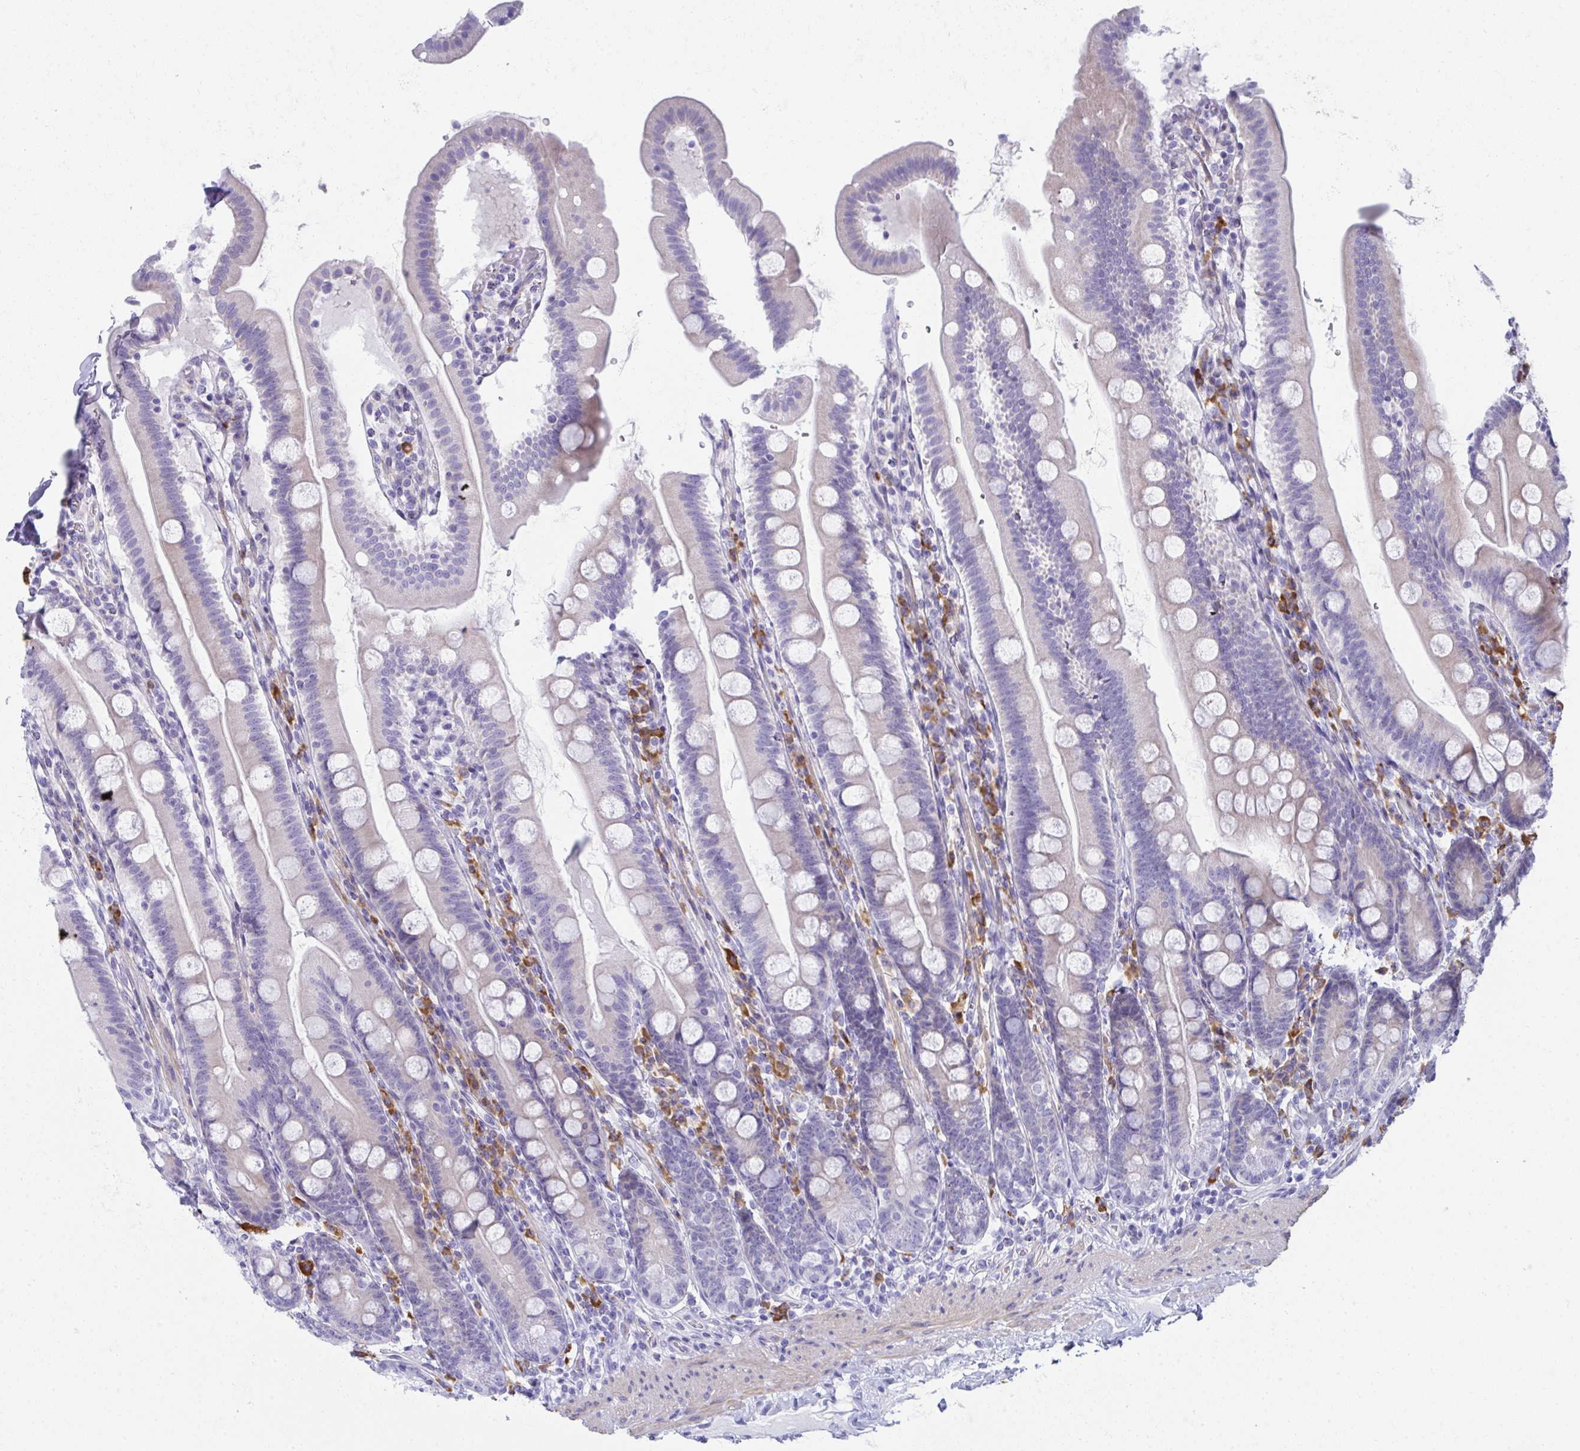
{"staining": {"intensity": "weak", "quantity": "<25%", "location": "cytoplasmic/membranous"}, "tissue": "duodenum", "cell_type": "Glandular cells", "image_type": "normal", "snomed": [{"axis": "morphology", "description": "Normal tissue, NOS"}, {"axis": "topography", "description": "Duodenum"}], "caption": "This is an IHC micrograph of benign human duodenum. There is no expression in glandular cells.", "gene": "PUS7L", "patient": {"sex": "female", "age": 67}}